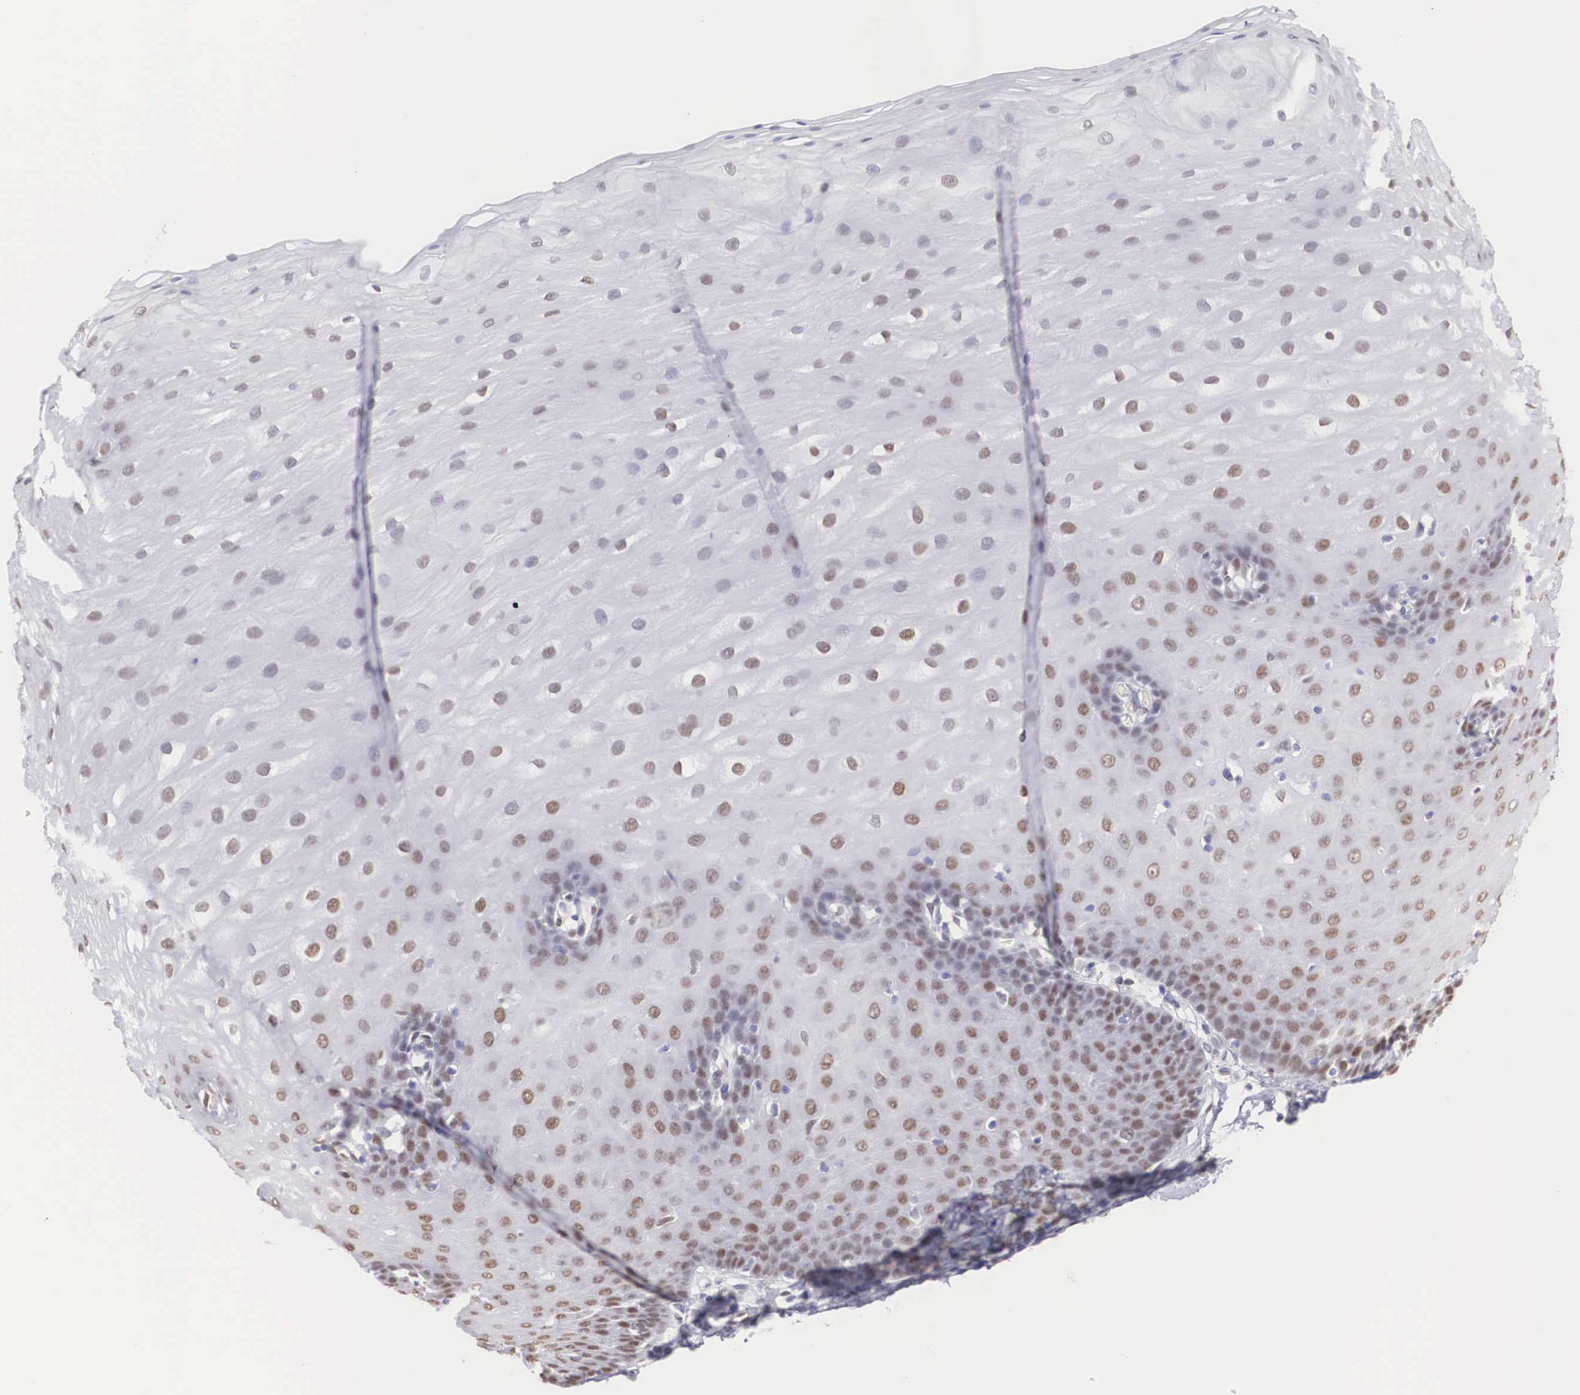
{"staining": {"intensity": "moderate", "quantity": "25%-75%", "location": "nuclear"}, "tissue": "esophagus", "cell_type": "Squamous epithelial cells", "image_type": "normal", "snomed": [{"axis": "morphology", "description": "Normal tissue, NOS"}, {"axis": "topography", "description": "Esophagus"}], "caption": "This histopathology image displays immunohistochemistry staining of unremarkable esophagus, with medium moderate nuclear staining in approximately 25%-75% of squamous epithelial cells.", "gene": "HMGN5", "patient": {"sex": "male", "age": 70}}